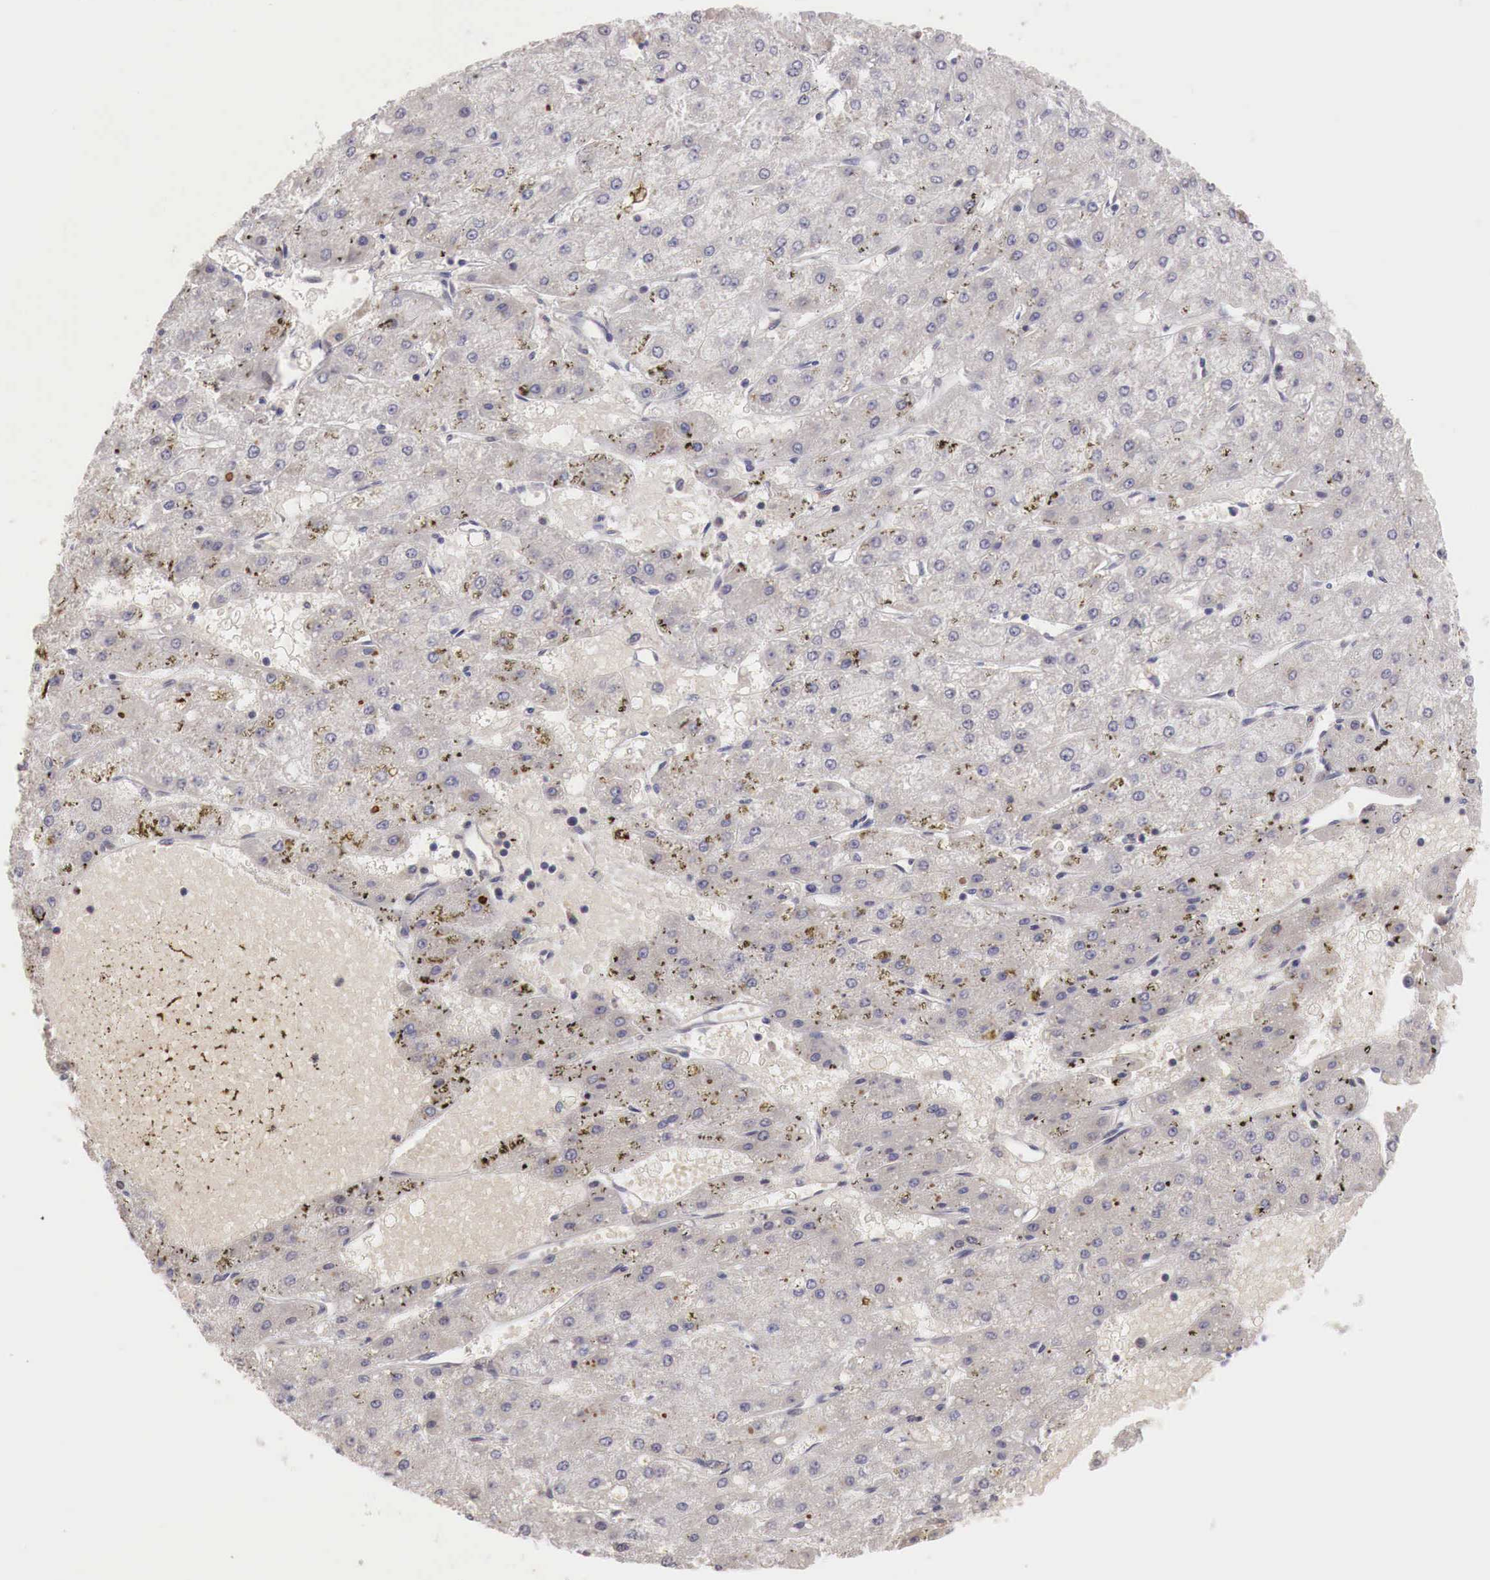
{"staining": {"intensity": "weak", "quantity": ">75%", "location": "cytoplasmic/membranous"}, "tissue": "liver cancer", "cell_type": "Tumor cells", "image_type": "cancer", "snomed": [{"axis": "morphology", "description": "Carcinoma, Hepatocellular, NOS"}, {"axis": "topography", "description": "Liver"}], "caption": "Immunohistochemical staining of human liver cancer displays low levels of weak cytoplasmic/membranous positivity in about >75% of tumor cells.", "gene": "TBC1D9", "patient": {"sex": "female", "age": 52}}